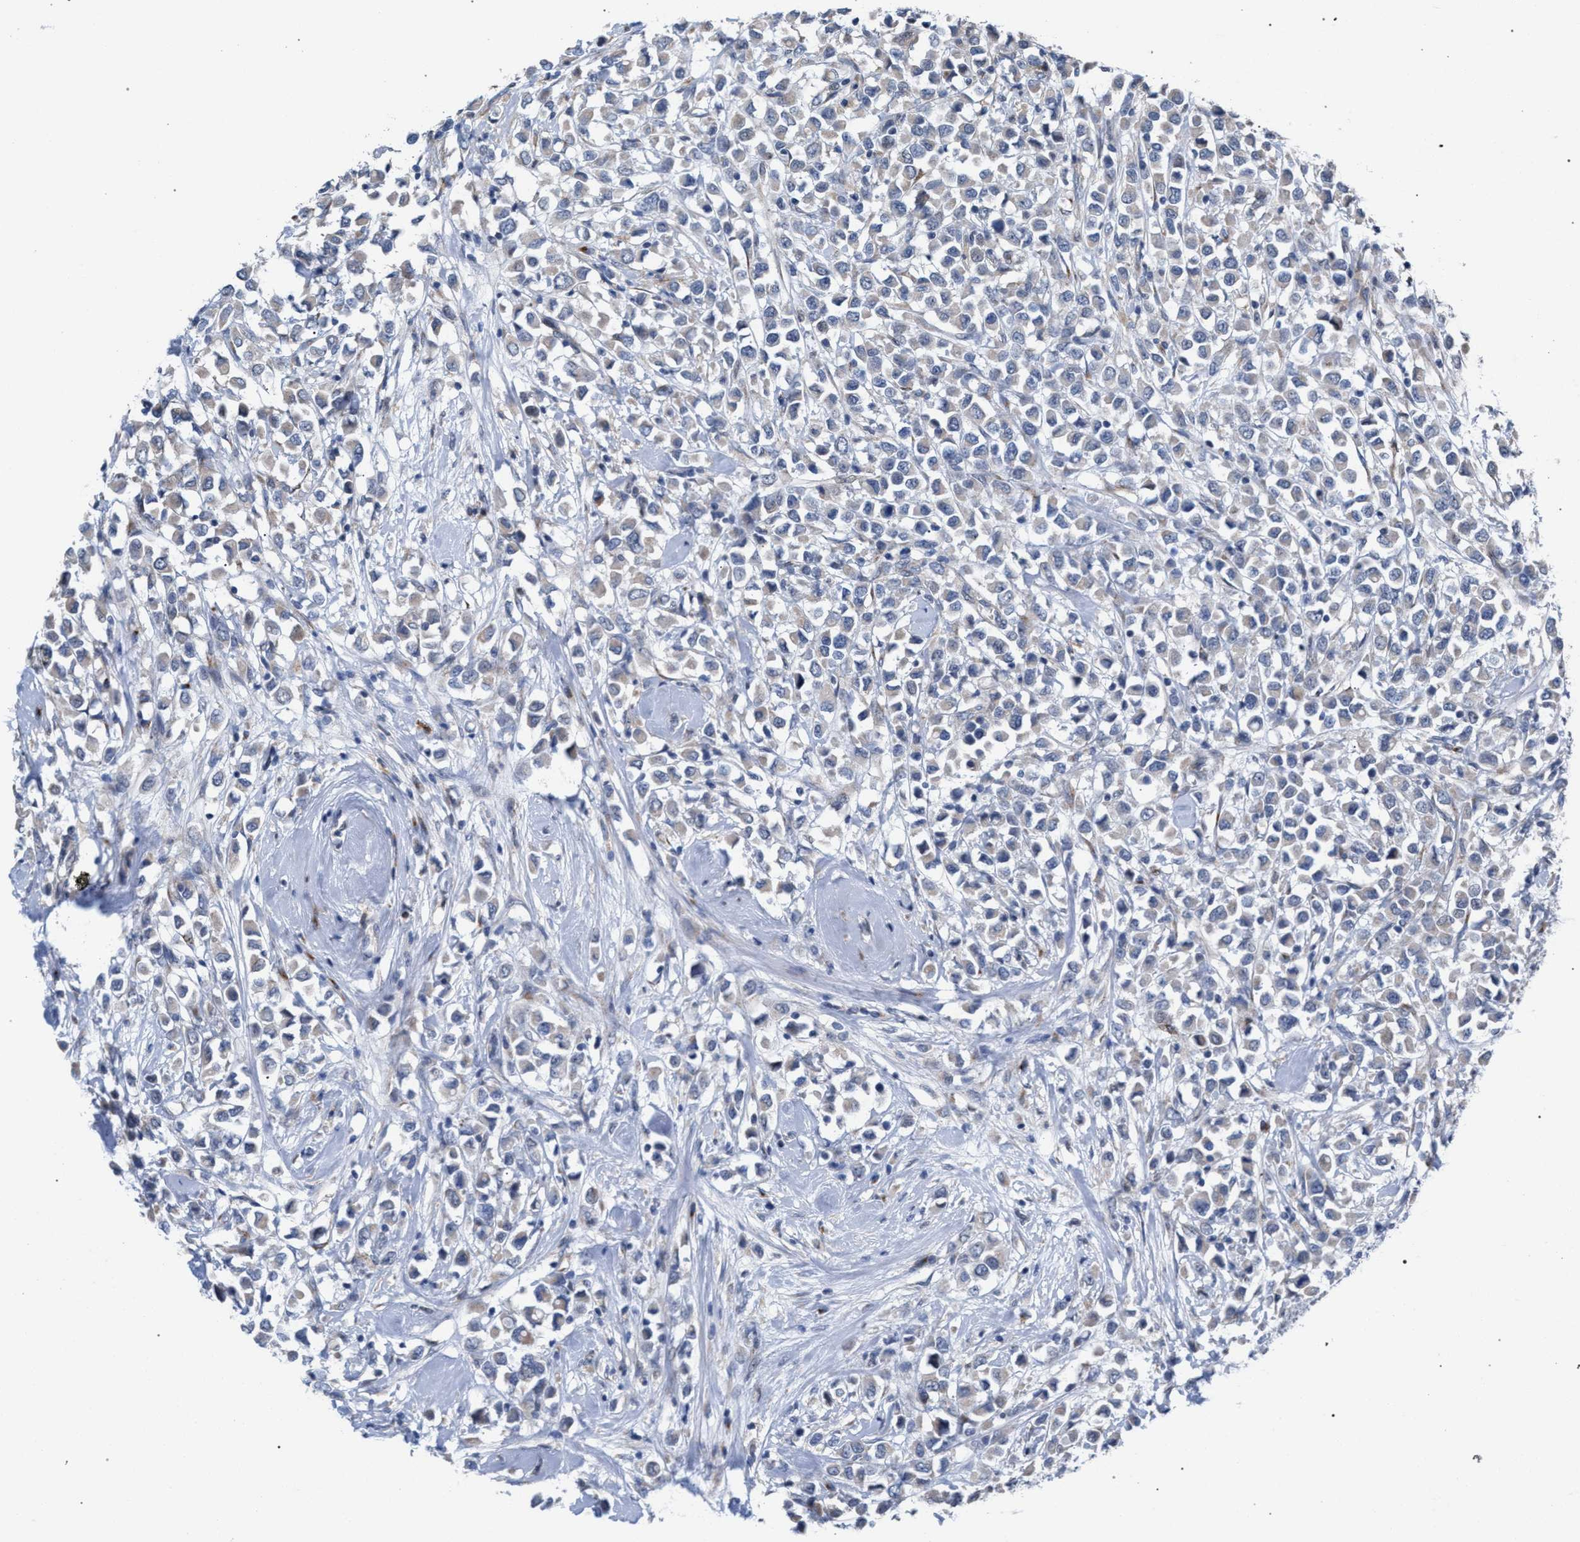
{"staining": {"intensity": "negative", "quantity": "none", "location": "none"}, "tissue": "breast cancer", "cell_type": "Tumor cells", "image_type": "cancer", "snomed": [{"axis": "morphology", "description": "Duct carcinoma"}, {"axis": "topography", "description": "Breast"}], "caption": "Tumor cells show no significant staining in breast intraductal carcinoma. (DAB (3,3'-diaminobenzidine) immunohistochemistry (IHC), high magnification).", "gene": "RNF135", "patient": {"sex": "female", "age": 61}}